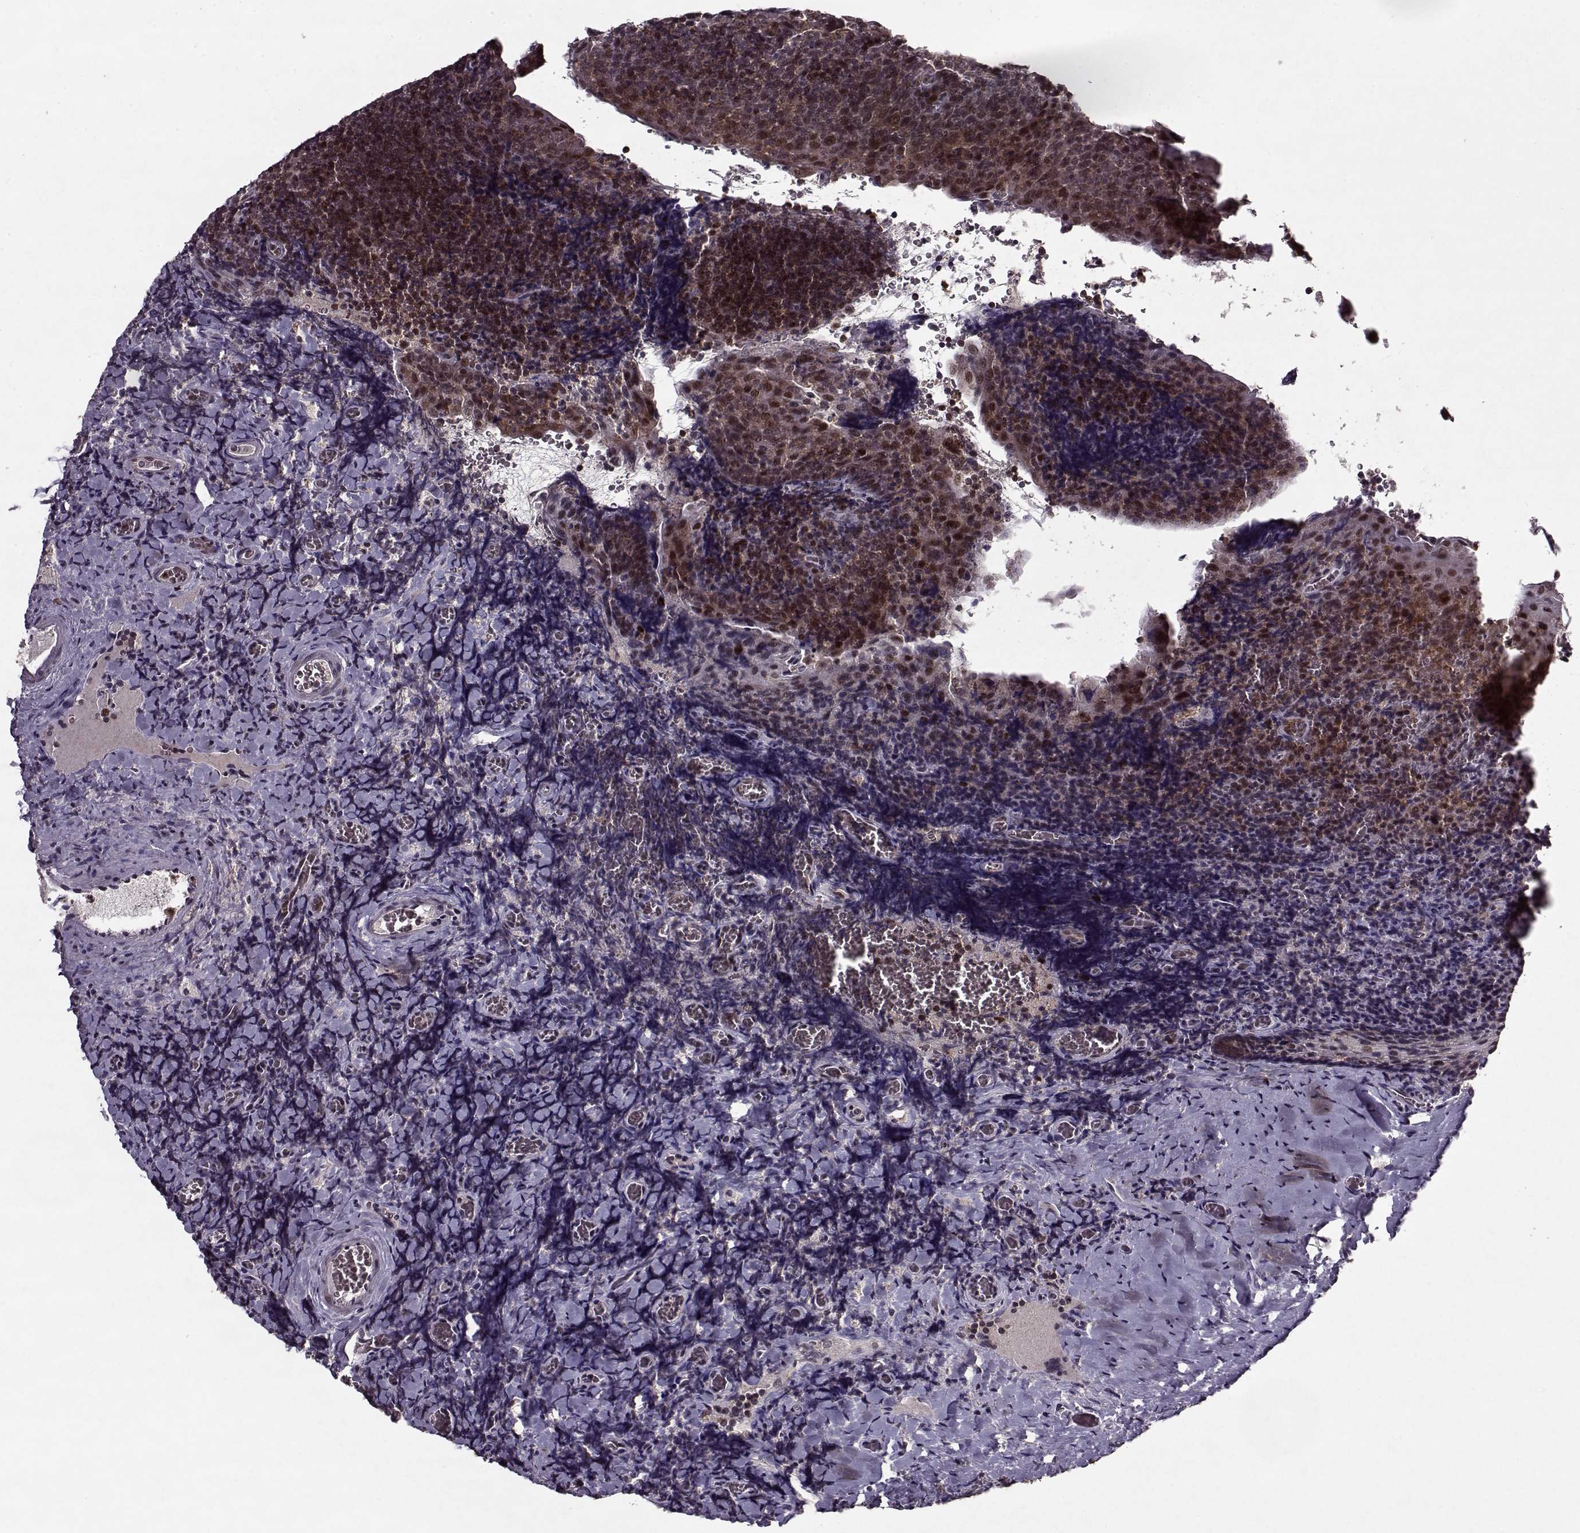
{"staining": {"intensity": "moderate", "quantity": "<25%", "location": "nuclear"}, "tissue": "tonsil", "cell_type": "Germinal center cells", "image_type": "normal", "snomed": [{"axis": "morphology", "description": "Normal tissue, NOS"}, {"axis": "morphology", "description": "Inflammation, NOS"}, {"axis": "topography", "description": "Tonsil"}], "caption": "Germinal center cells display moderate nuclear staining in approximately <25% of cells in benign tonsil. Ihc stains the protein of interest in brown and the nuclei are stained blue.", "gene": "PSMA7", "patient": {"sex": "female", "age": 31}}